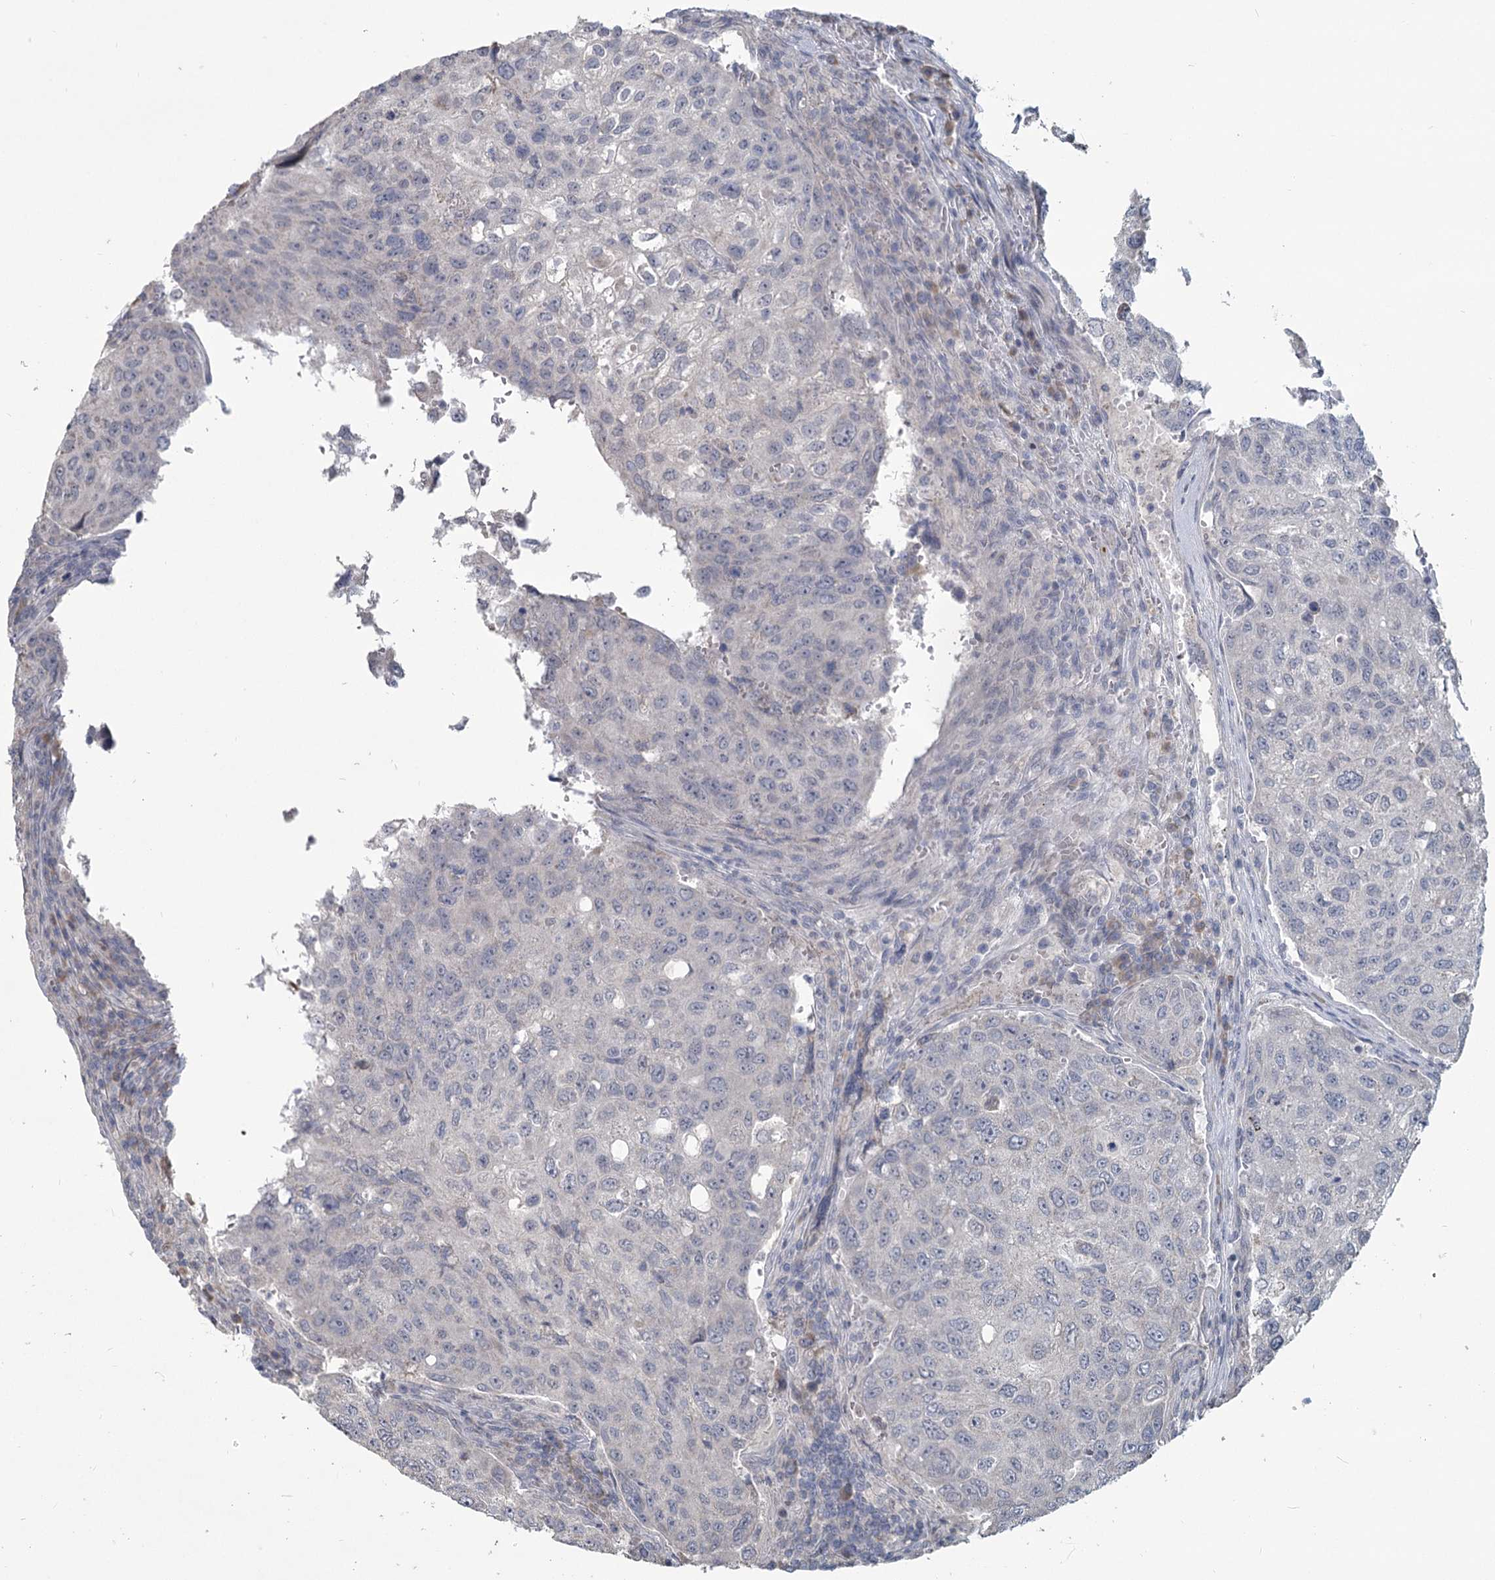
{"staining": {"intensity": "negative", "quantity": "none", "location": "none"}, "tissue": "urothelial cancer", "cell_type": "Tumor cells", "image_type": "cancer", "snomed": [{"axis": "morphology", "description": "Urothelial carcinoma, High grade"}, {"axis": "topography", "description": "Lymph node"}, {"axis": "topography", "description": "Urinary bladder"}], "caption": "Immunohistochemistry micrograph of human urothelial carcinoma (high-grade) stained for a protein (brown), which reveals no staining in tumor cells.", "gene": "SLC9A3", "patient": {"sex": "male", "age": 51}}